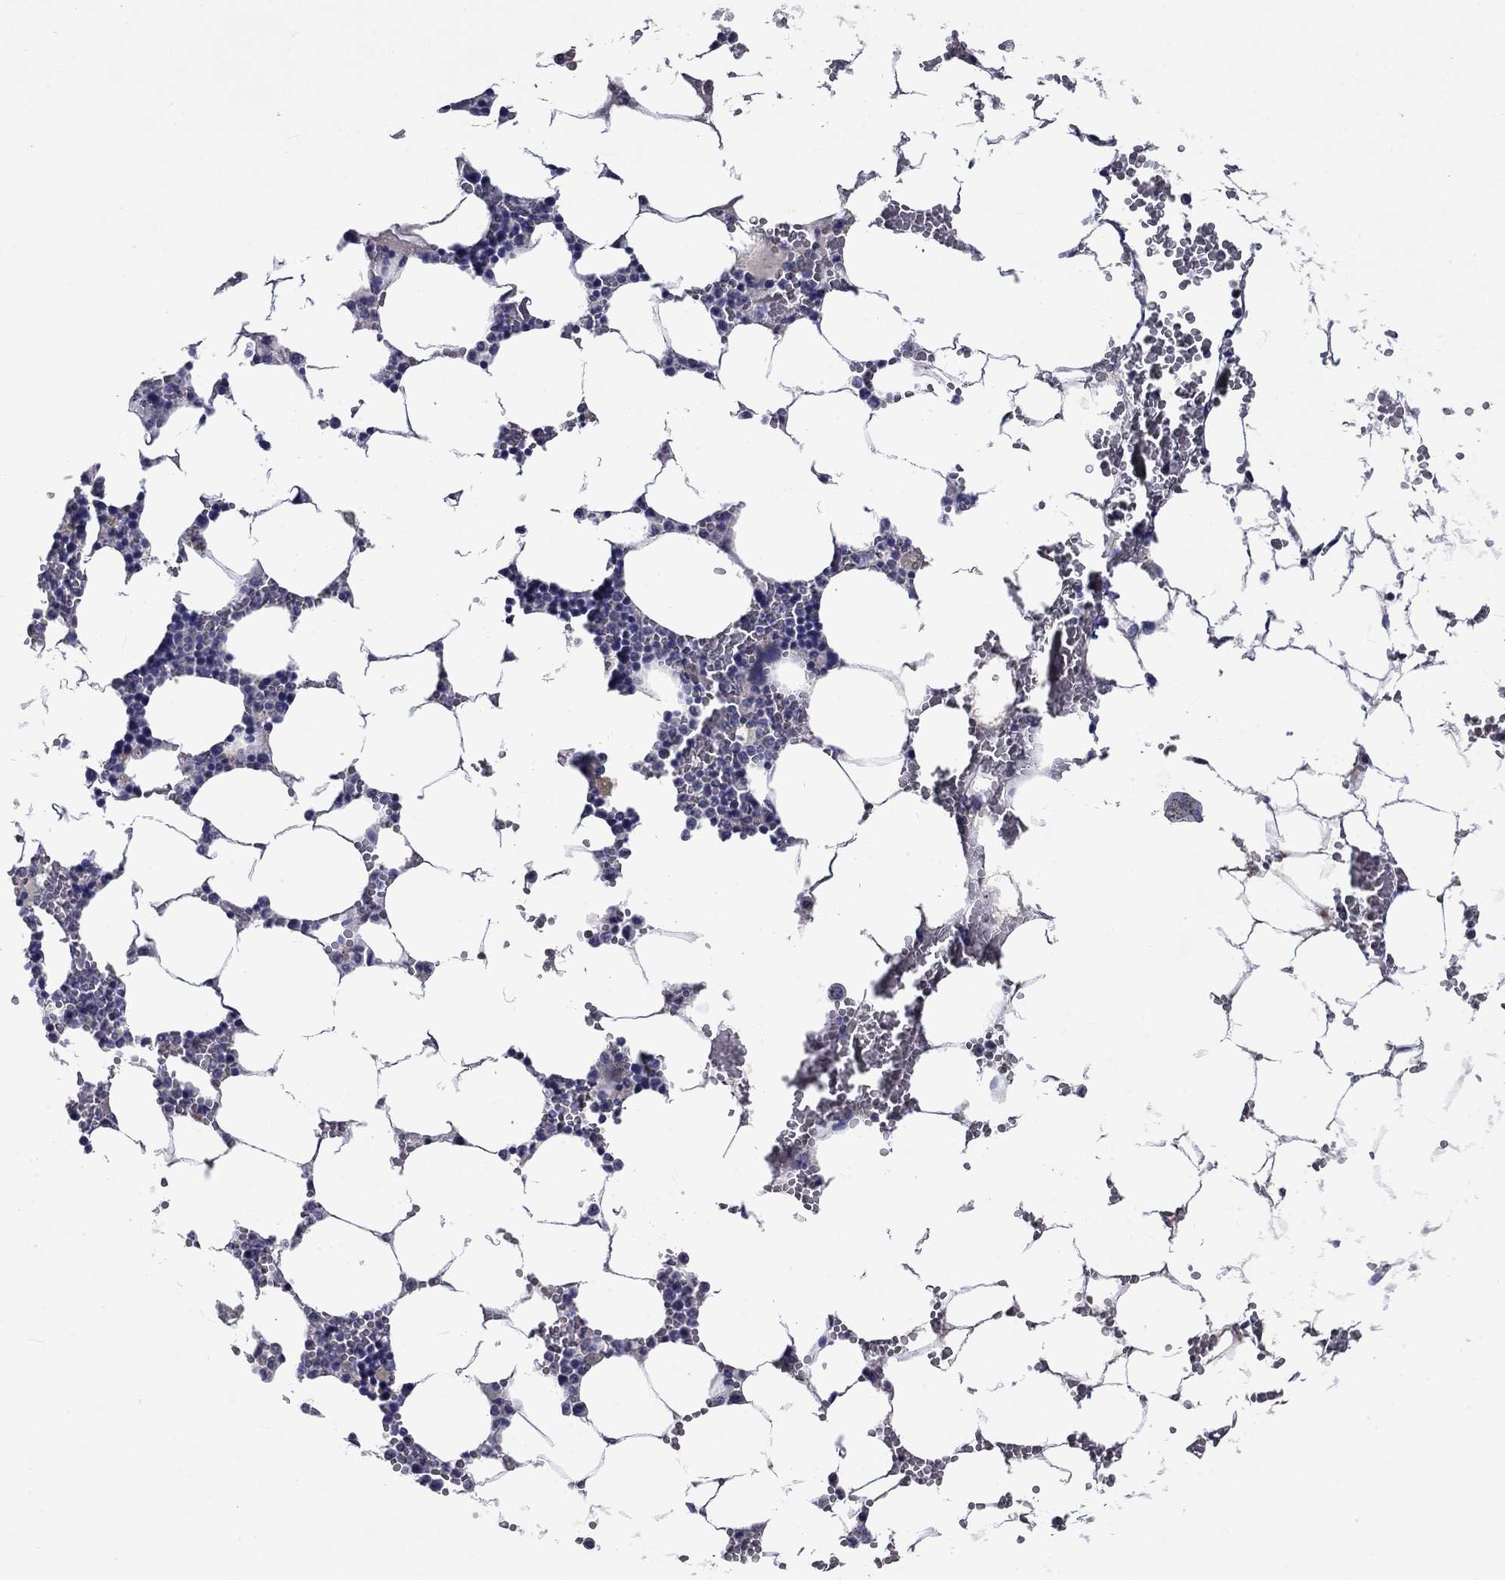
{"staining": {"intensity": "negative", "quantity": "none", "location": "none"}, "tissue": "bone marrow", "cell_type": "Hematopoietic cells", "image_type": "normal", "snomed": [{"axis": "morphology", "description": "Normal tissue, NOS"}, {"axis": "topography", "description": "Bone marrow"}], "caption": "Immunohistochemistry image of normal bone marrow stained for a protein (brown), which displays no positivity in hematopoietic cells. (DAB (3,3'-diaminobenzidine) IHC visualized using brightfield microscopy, high magnification).", "gene": "CNDP1", "patient": {"sex": "female", "age": 64}}